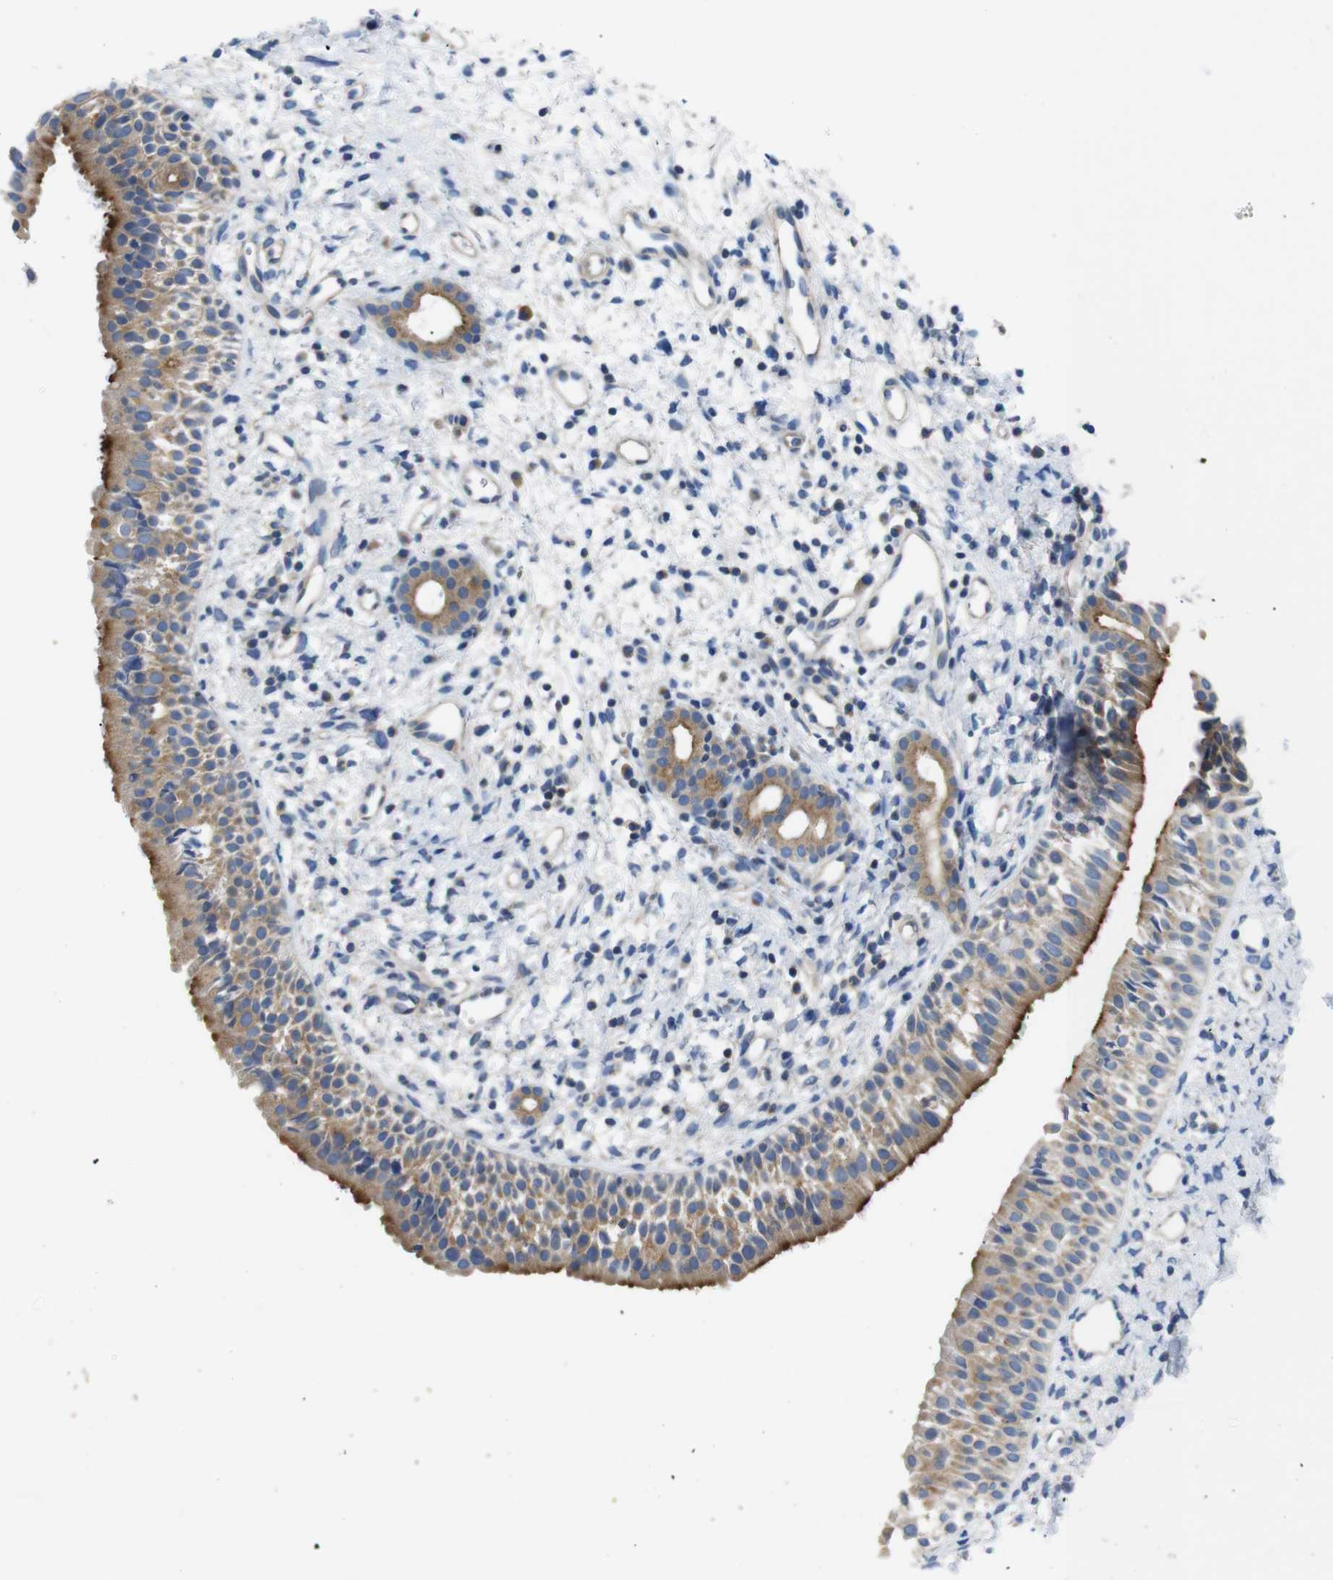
{"staining": {"intensity": "moderate", "quantity": ">75%", "location": "cytoplasmic/membranous"}, "tissue": "nasopharynx", "cell_type": "Respiratory epithelial cells", "image_type": "normal", "snomed": [{"axis": "morphology", "description": "Normal tissue, NOS"}, {"axis": "topography", "description": "Nasopharynx"}], "caption": "Immunohistochemical staining of benign human nasopharynx demonstrates medium levels of moderate cytoplasmic/membranous staining in about >75% of respiratory epithelial cells. The staining was performed using DAB (3,3'-diaminobenzidine) to visualize the protein expression in brown, while the nuclei were stained in blue with hematoxylin (Magnification: 20x).", "gene": "DCP1A", "patient": {"sex": "male", "age": 22}}